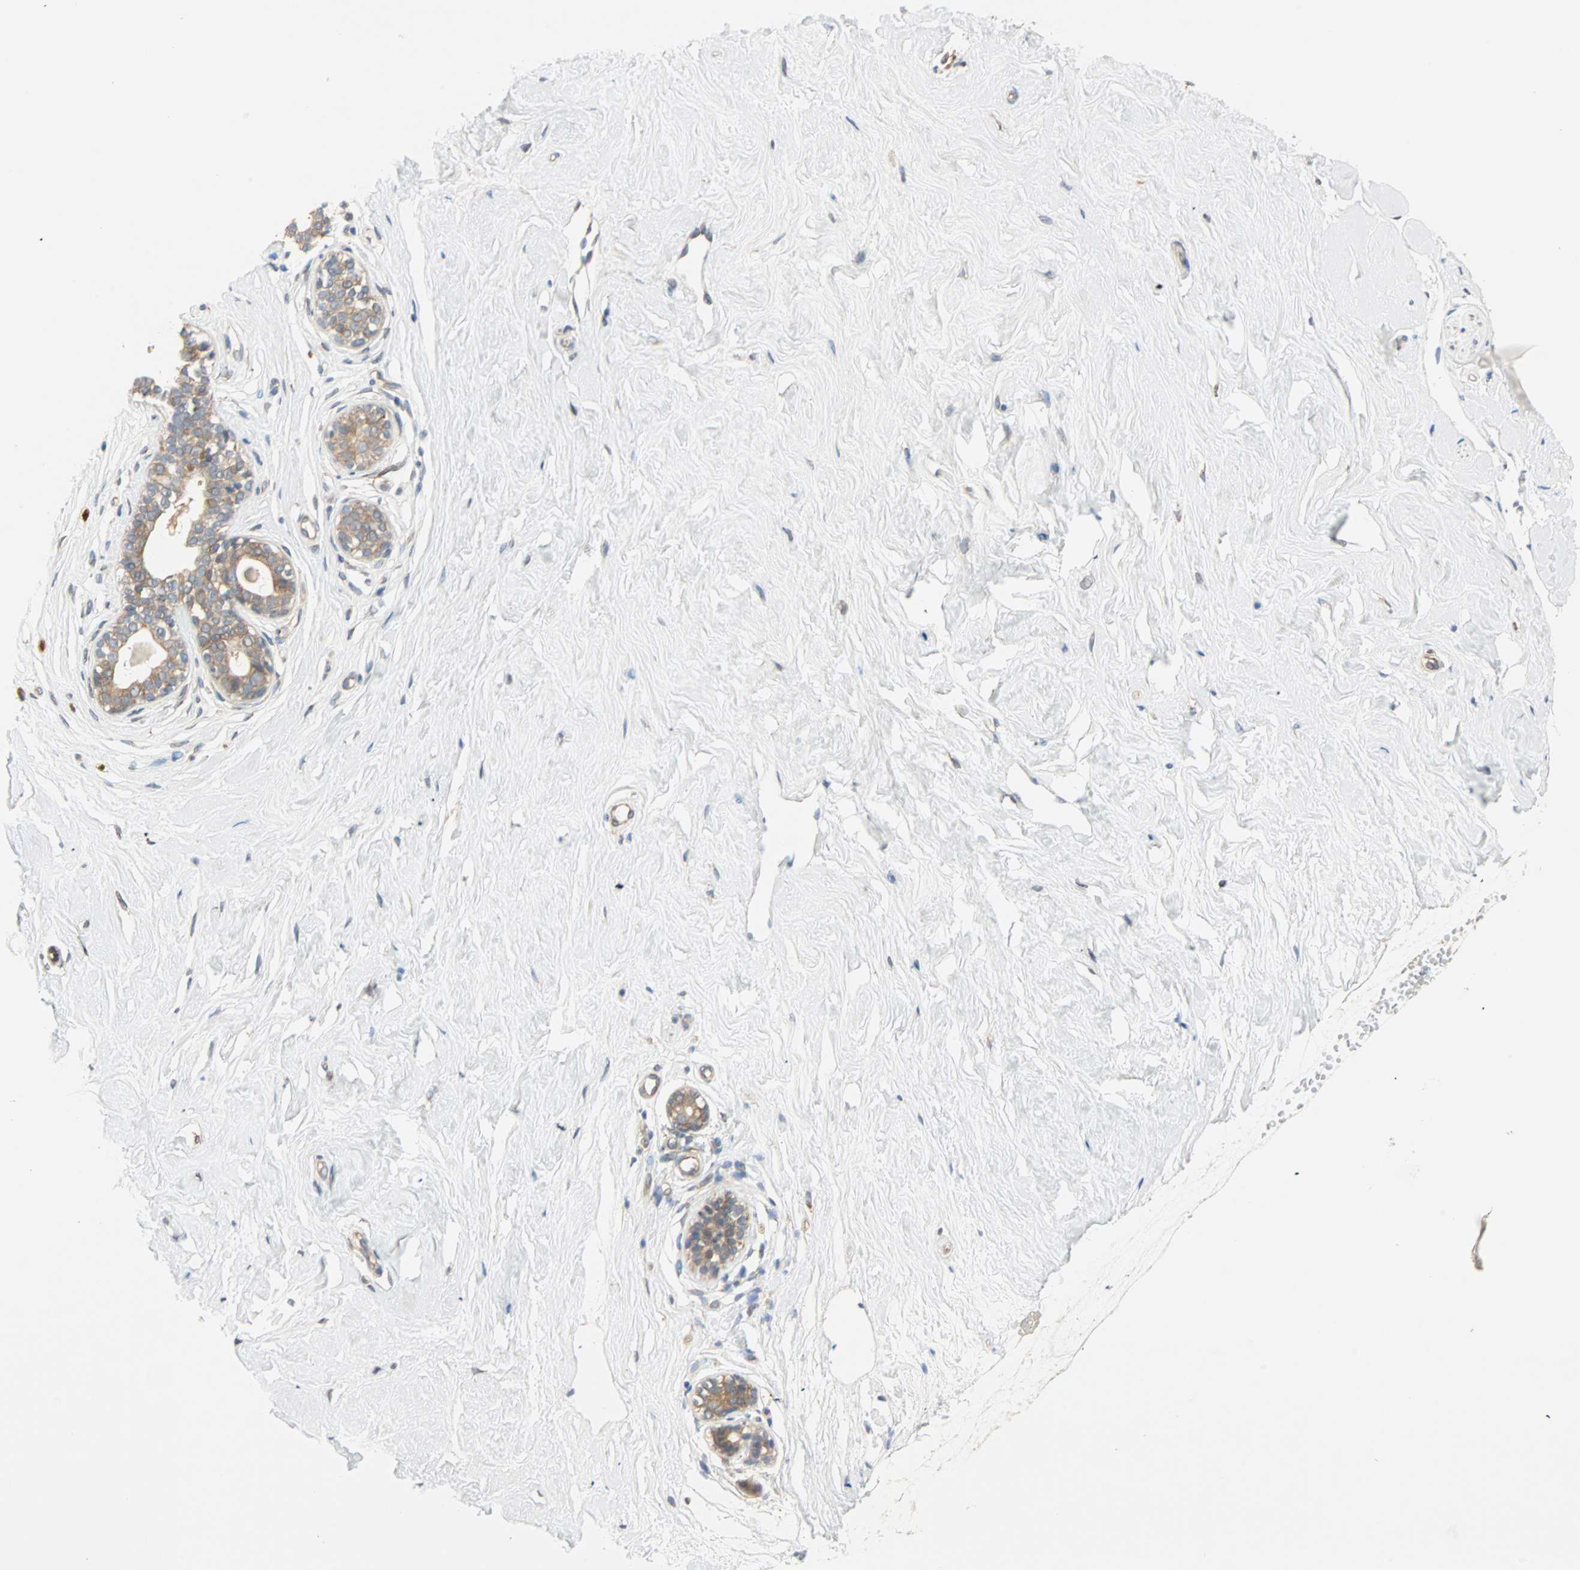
{"staining": {"intensity": "moderate", "quantity": ">75%", "location": "cytoplasmic/membranous"}, "tissue": "breast", "cell_type": "Adipocytes", "image_type": "normal", "snomed": [{"axis": "morphology", "description": "Normal tissue, NOS"}, {"axis": "topography", "description": "Breast"}], "caption": "Breast stained for a protein shows moderate cytoplasmic/membranous positivity in adipocytes. The protein of interest is shown in brown color, while the nuclei are stained blue.", "gene": "SAR1A", "patient": {"sex": "female", "age": 23}}